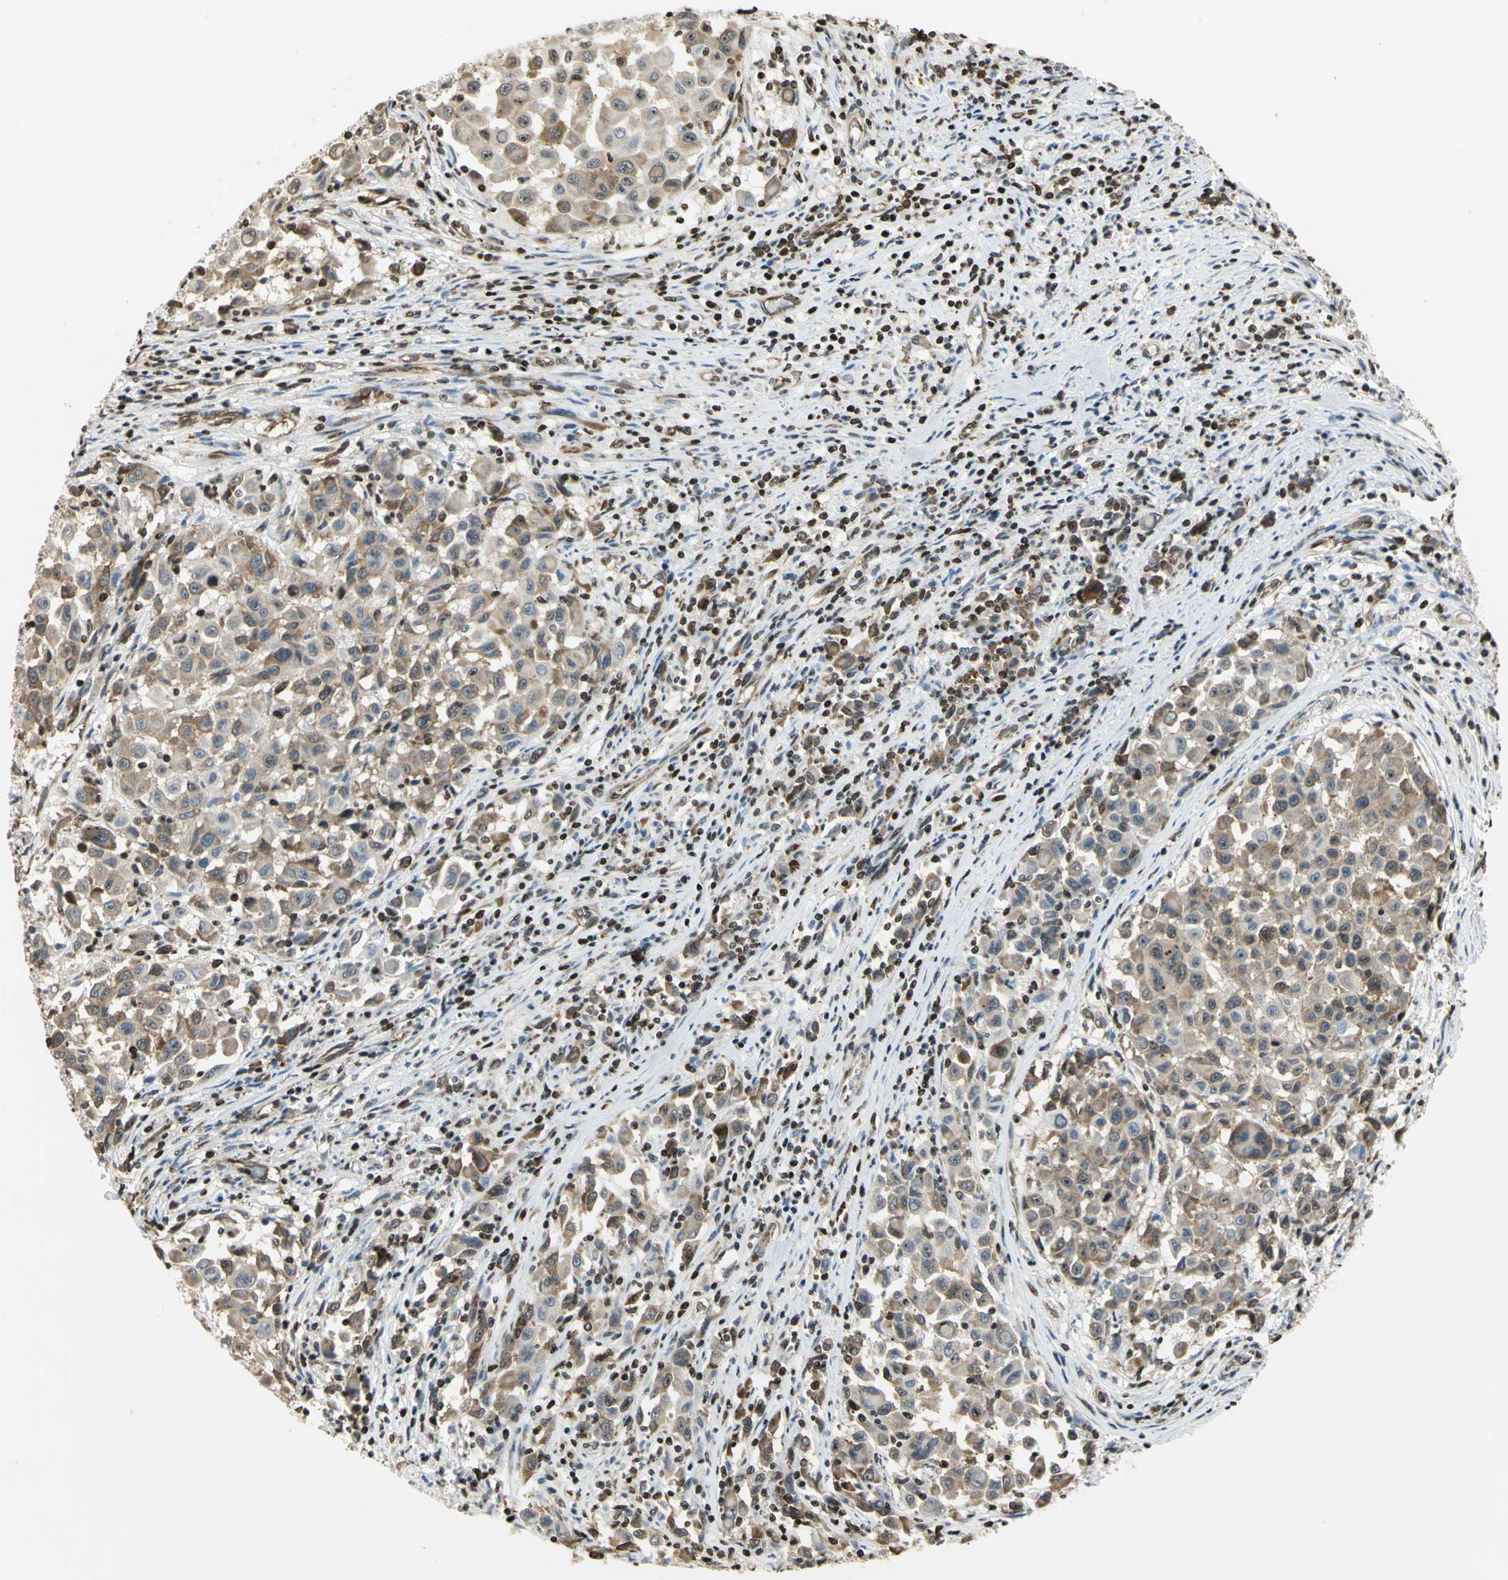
{"staining": {"intensity": "weak", "quantity": ">75%", "location": "cytoplasmic/membranous"}, "tissue": "melanoma", "cell_type": "Tumor cells", "image_type": "cancer", "snomed": [{"axis": "morphology", "description": "Malignant melanoma, Metastatic site"}, {"axis": "topography", "description": "Lymph node"}], "caption": "Protein staining of malignant melanoma (metastatic site) tissue shows weak cytoplasmic/membranous staining in approximately >75% of tumor cells.", "gene": "HMGB1", "patient": {"sex": "male", "age": 61}}